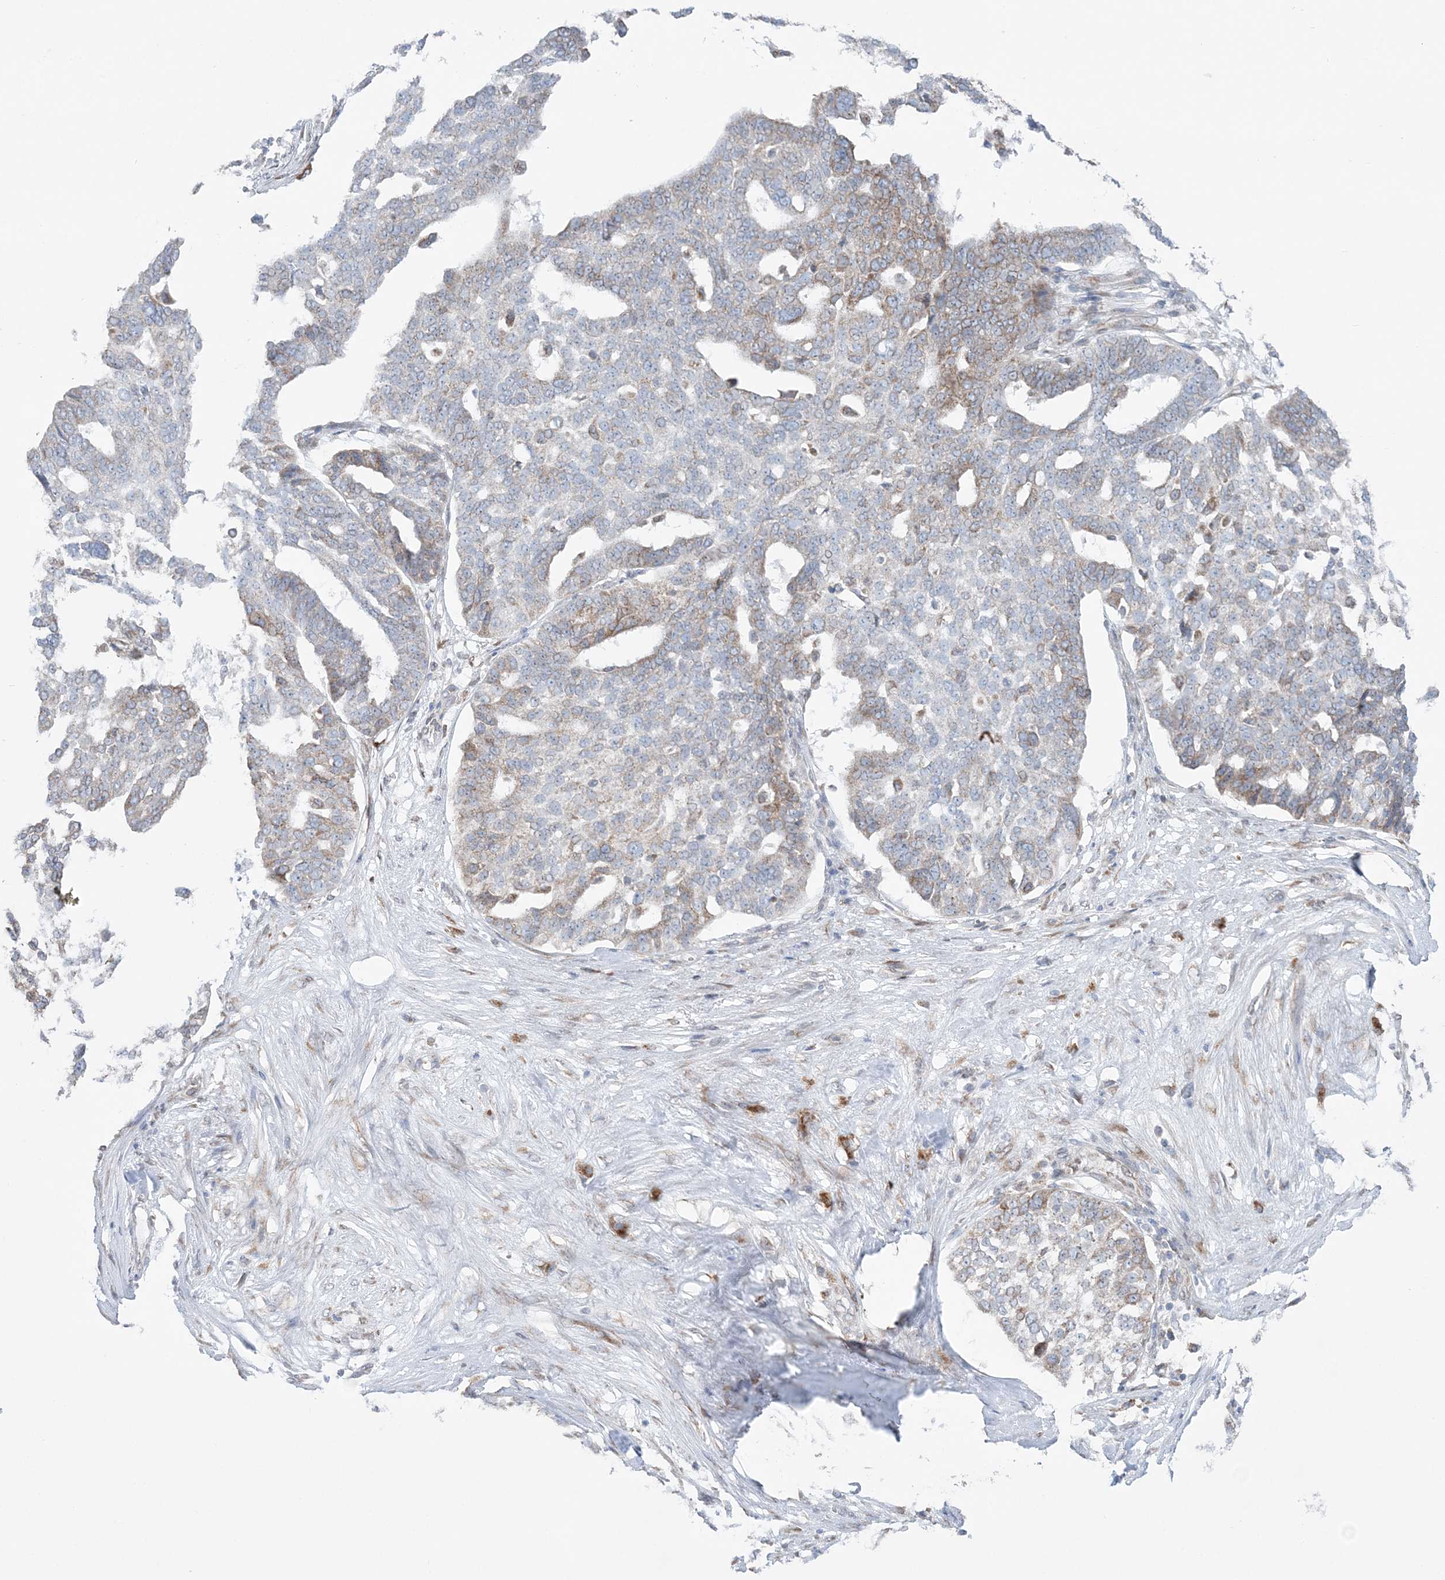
{"staining": {"intensity": "weak", "quantity": "<25%", "location": "cytoplasmic/membranous"}, "tissue": "ovarian cancer", "cell_type": "Tumor cells", "image_type": "cancer", "snomed": [{"axis": "morphology", "description": "Cystadenocarcinoma, serous, NOS"}, {"axis": "topography", "description": "Ovary"}], "caption": "Human serous cystadenocarcinoma (ovarian) stained for a protein using immunohistochemistry (IHC) shows no positivity in tumor cells.", "gene": "TMED10", "patient": {"sex": "female", "age": 59}}